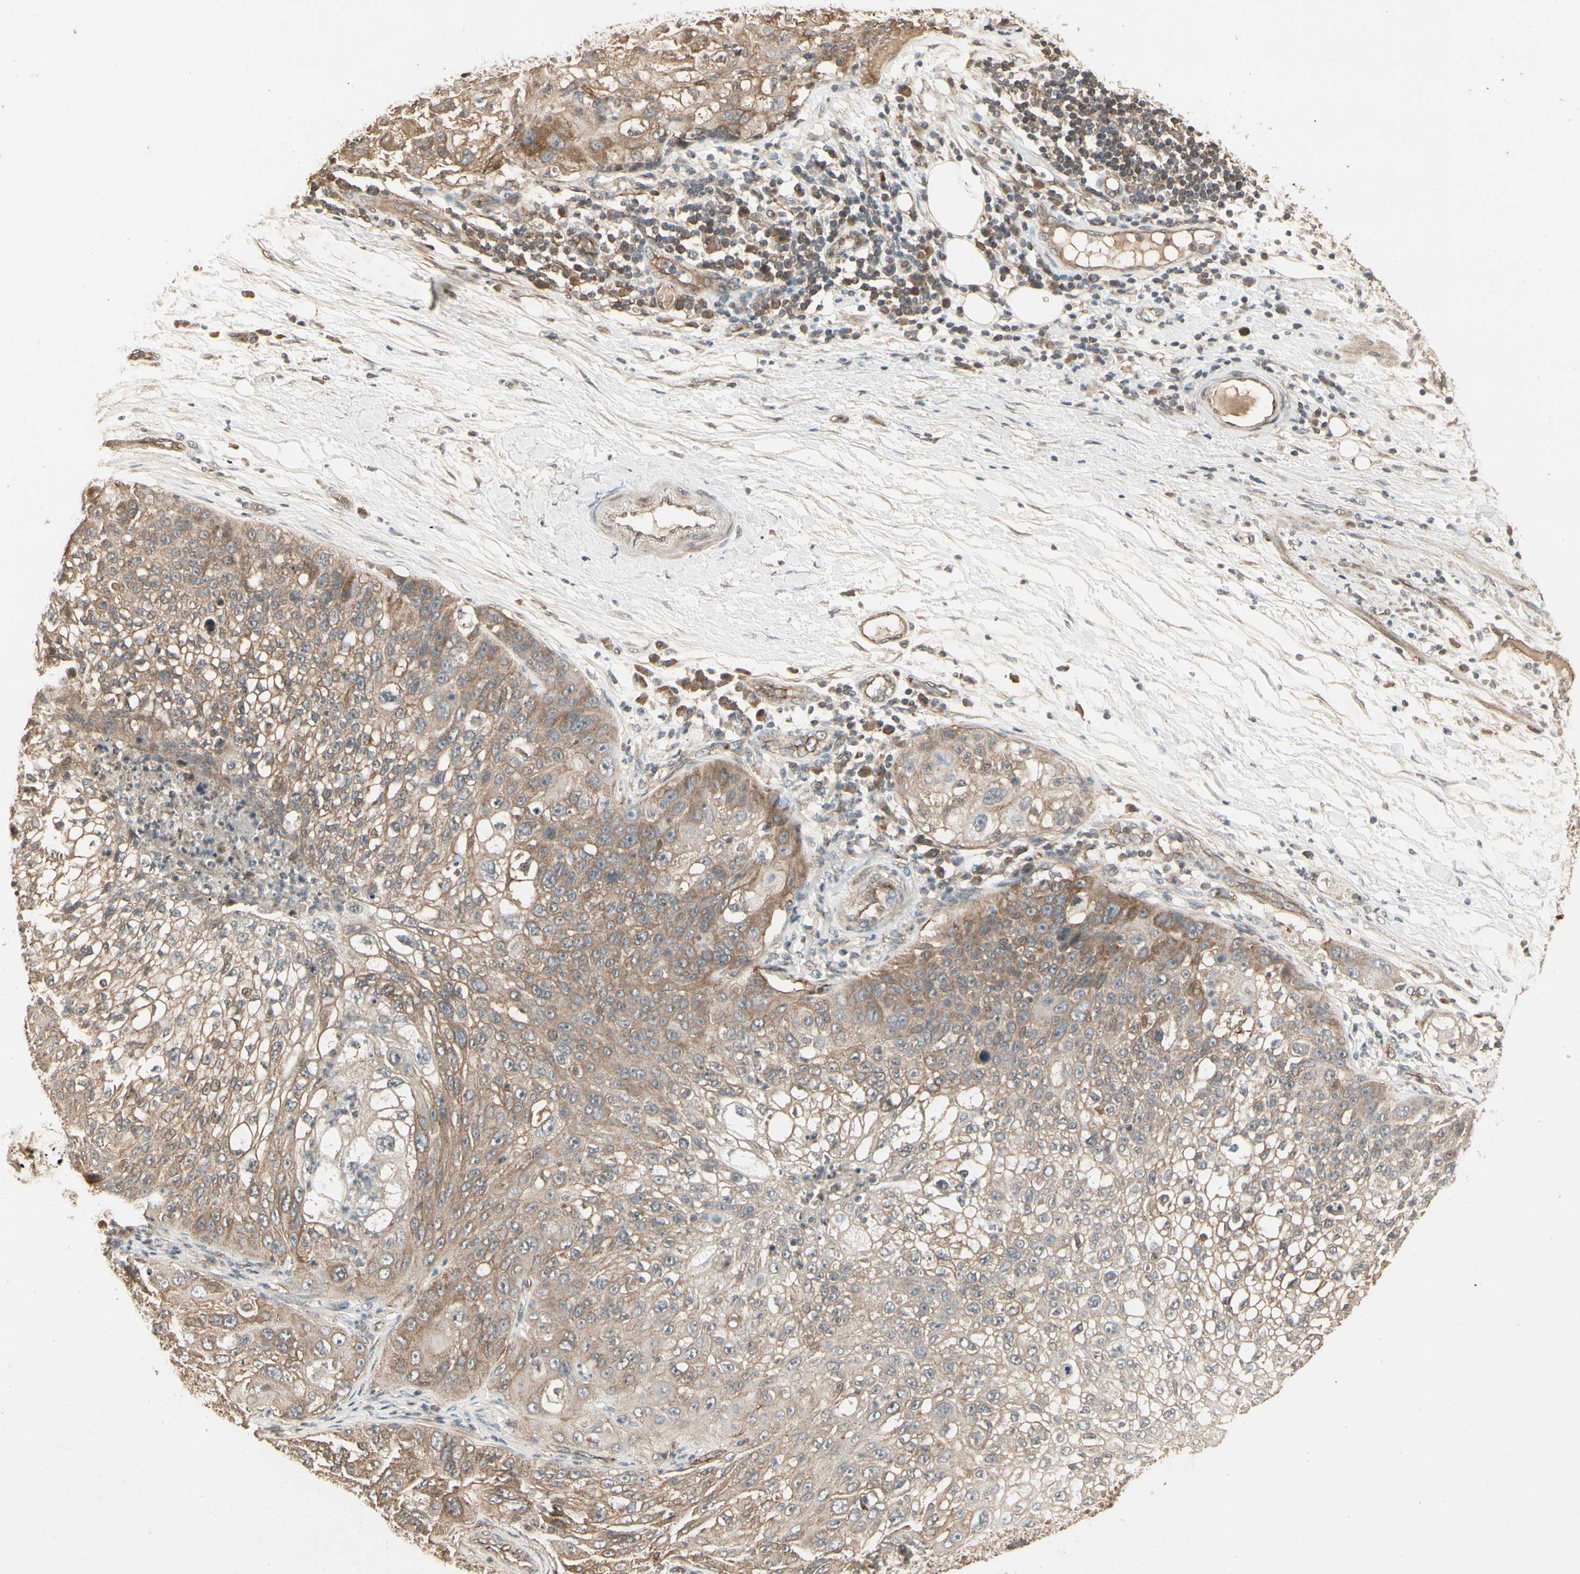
{"staining": {"intensity": "moderate", "quantity": ">75%", "location": "cytoplasmic/membranous"}, "tissue": "lung cancer", "cell_type": "Tumor cells", "image_type": "cancer", "snomed": [{"axis": "morphology", "description": "Inflammation, NOS"}, {"axis": "morphology", "description": "Squamous cell carcinoma, NOS"}, {"axis": "topography", "description": "Lymph node"}, {"axis": "topography", "description": "Soft tissue"}, {"axis": "topography", "description": "Lung"}], "caption": "Lung cancer stained with a protein marker demonstrates moderate staining in tumor cells.", "gene": "RNF180", "patient": {"sex": "male", "age": 66}}